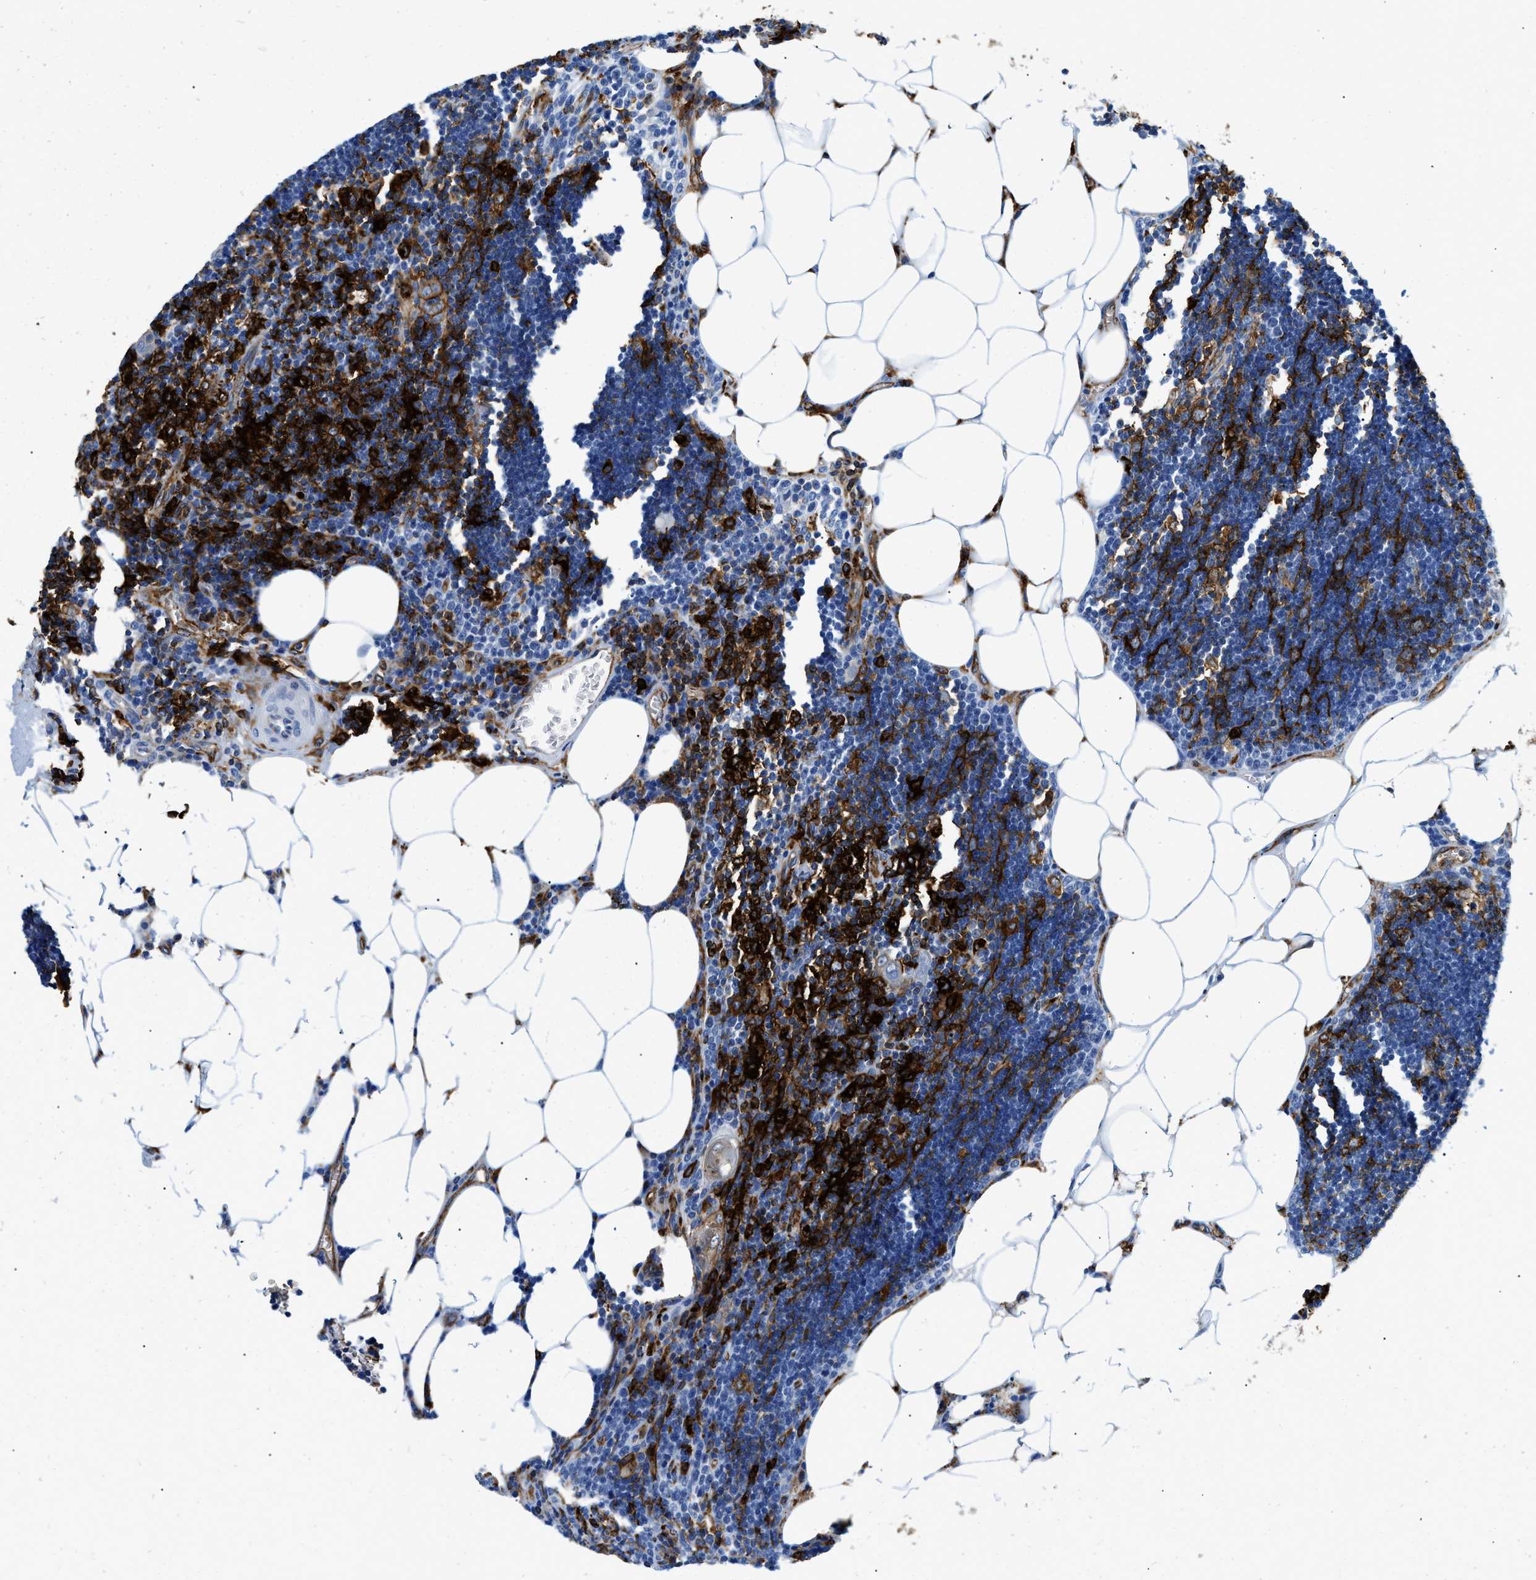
{"staining": {"intensity": "strong", "quantity": ">75%", "location": "cytoplasmic/membranous"}, "tissue": "lymph node", "cell_type": "Germinal center cells", "image_type": "normal", "snomed": [{"axis": "morphology", "description": "Normal tissue, NOS"}, {"axis": "topography", "description": "Lymph node"}], "caption": "About >75% of germinal center cells in unremarkable lymph node reveal strong cytoplasmic/membranous protein expression as visualized by brown immunohistochemical staining.", "gene": "CD226", "patient": {"sex": "male", "age": 33}}